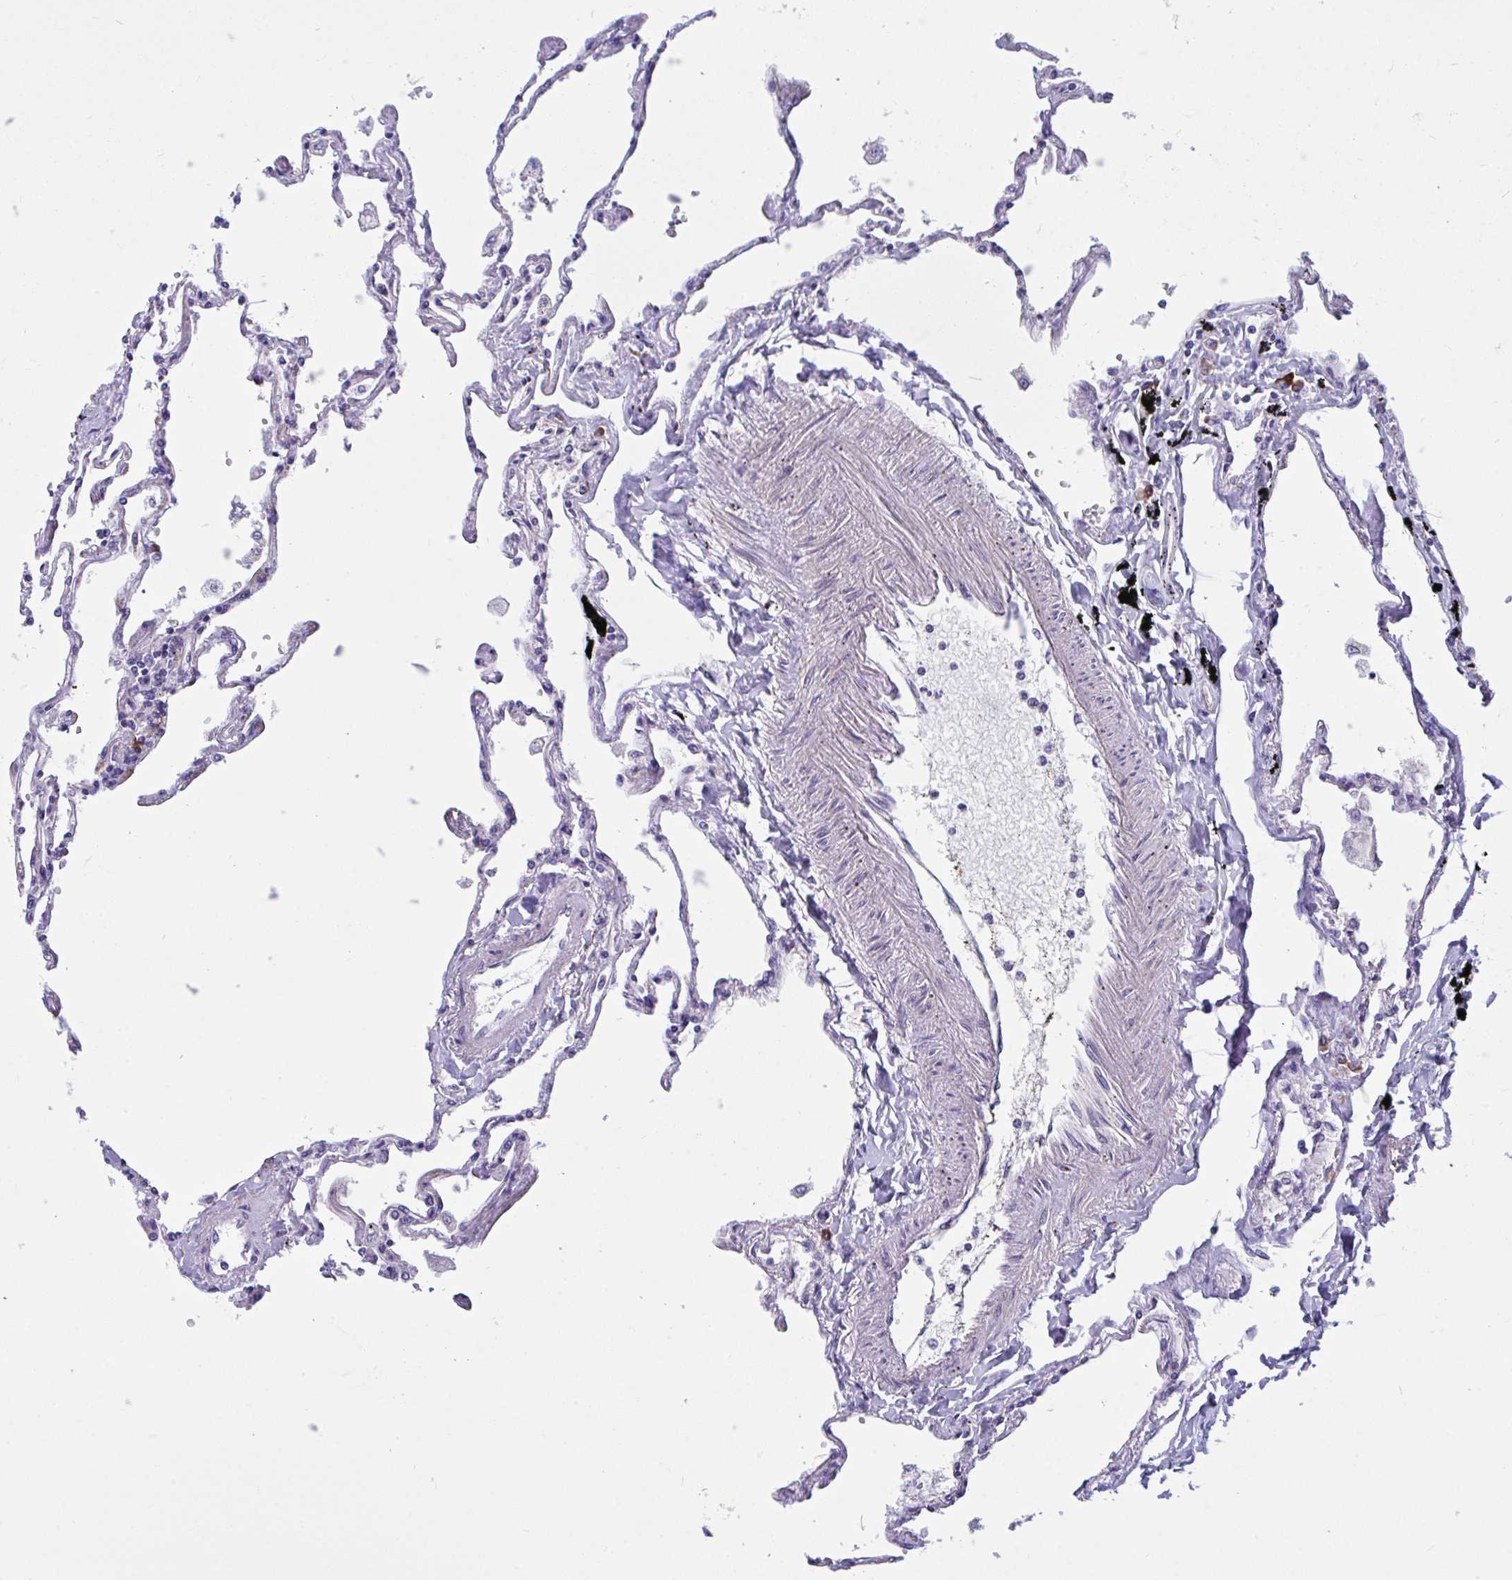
{"staining": {"intensity": "weak", "quantity": "<25%", "location": "cytoplasmic/membranous"}, "tissue": "lung", "cell_type": "Alveolar cells", "image_type": "normal", "snomed": [{"axis": "morphology", "description": "Normal tissue, NOS"}, {"axis": "topography", "description": "Lung"}], "caption": "Immunohistochemistry (IHC) photomicrograph of unremarkable lung: lung stained with DAB (3,3'-diaminobenzidine) shows no significant protein positivity in alveolar cells.", "gene": "WBP1", "patient": {"sex": "female", "age": 67}}